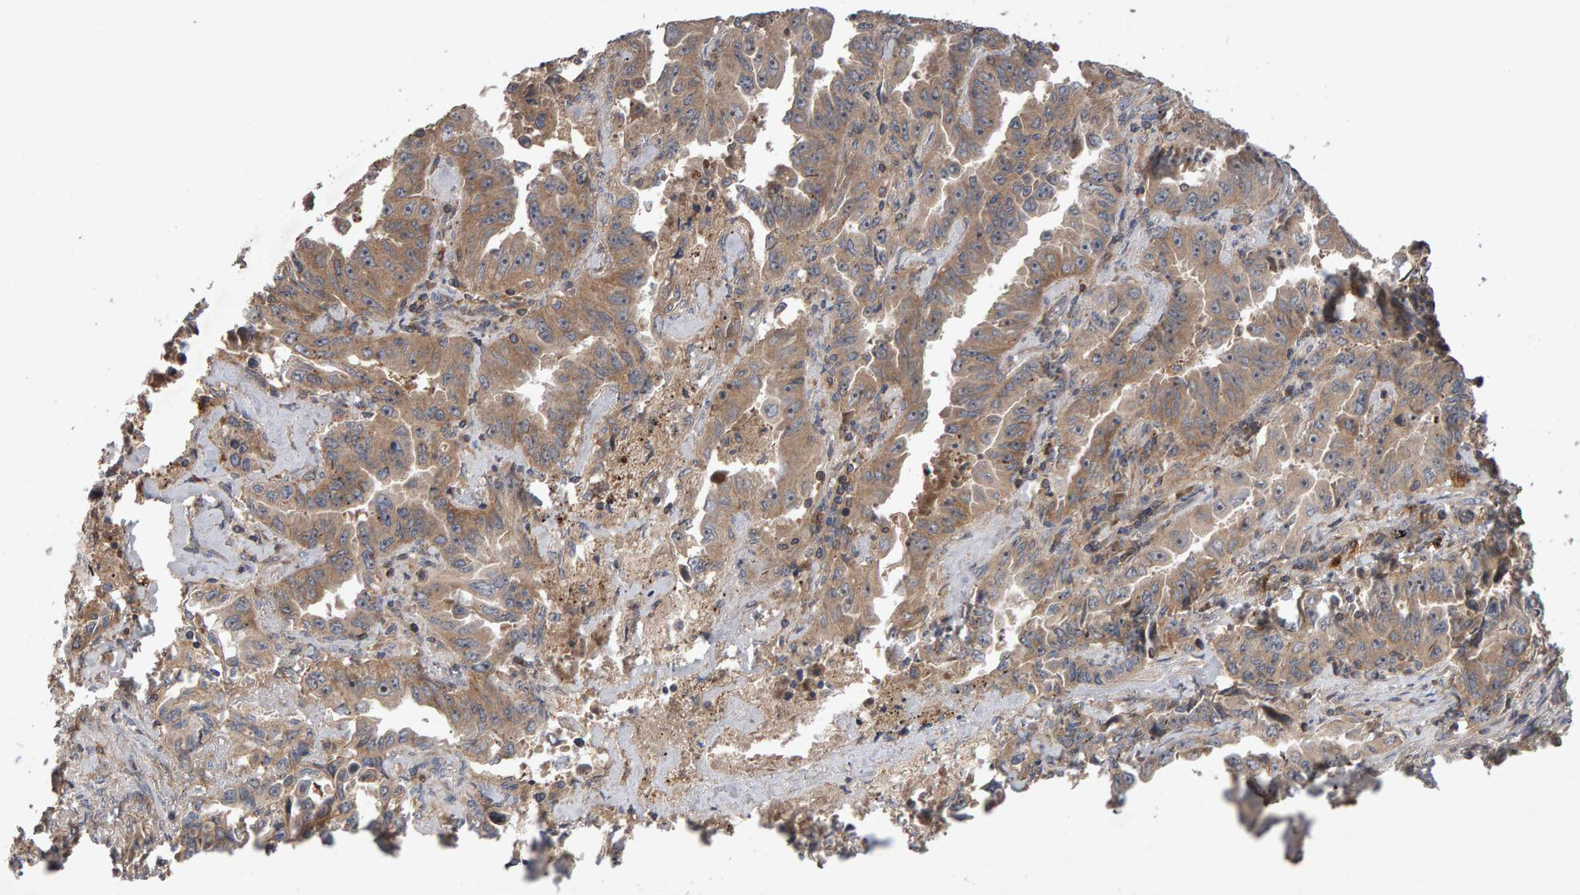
{"staining": {"intensity": "weak", "quantity": ">75%", "location": "cytoplasmic/membranous"}, "tissue": "lung cancer", "cell_type": "Tumor cells", "image_type": "cancer", "snomed": [{"axis": "morphology", "description": "Adenocarcinoma, NOS"}, {"axis": "topography", "description": "Lung"}], "caption": "This is an image of IHC staining of lung cancer (adenocarcinoma), which shows weak expression in the cytoplasmic/membranous of tumor cells.", "gene": "PGS1", "patient": {"sex": "female", "age": 51}}